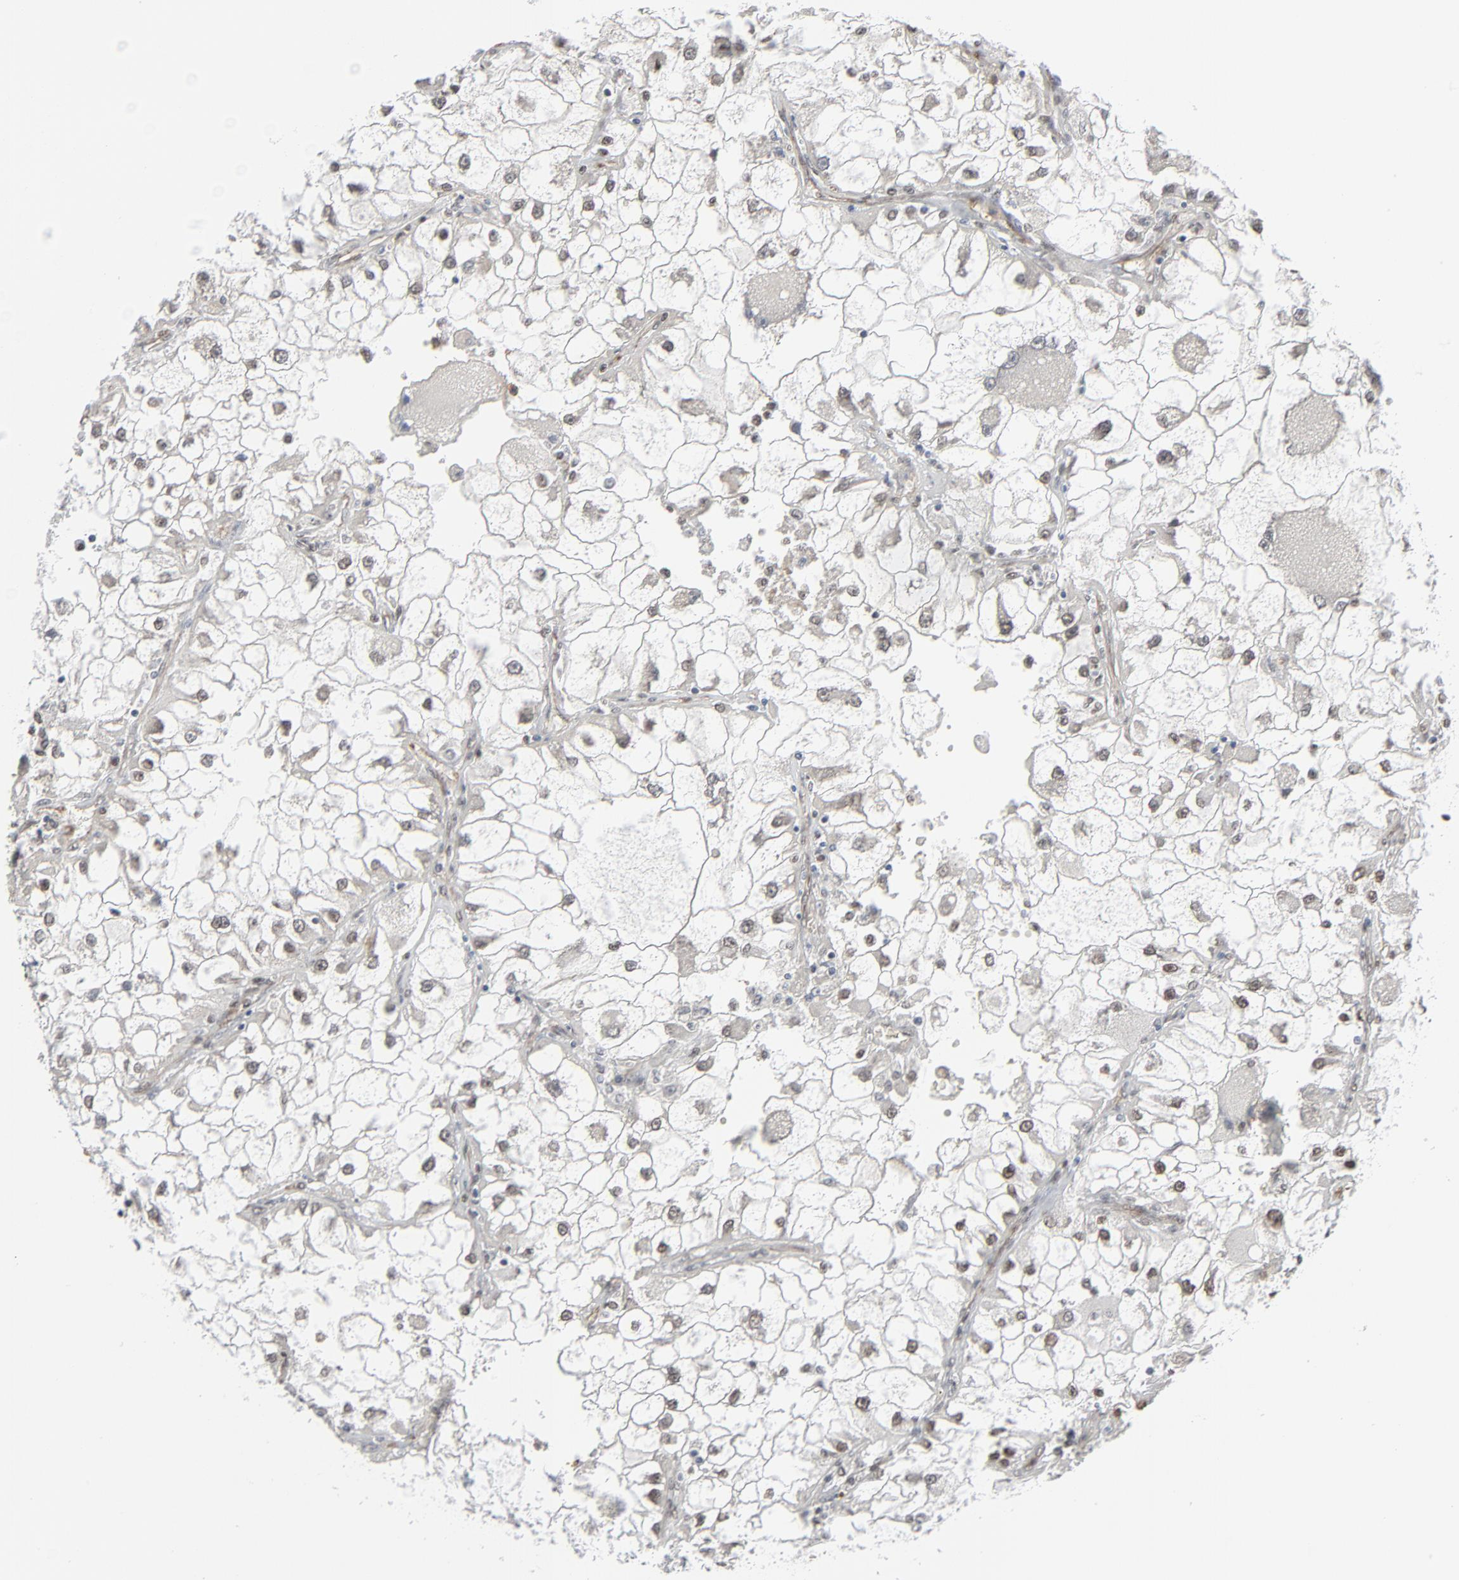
{"staining": {"intensity": "weak", "quantity": "<25%", "location": "nuclear"}, "tissue": "renal cancer", "cell_type": "Tumor cells", "image_type": "cancer", "snomed": [{"axis": "morphology", "description": "Adenocarcinoma, NOS"}, {"axis": "topography", "description": "Kidney"}], "caption": "IHC image of neoplastic tissue: renal cancer (adenocarcinoma) stained with DAB (3,3'-diaminobenzidine) exhibits no significant protein expression in tumor cells.", "gene": "CUX1", "patient": {"sex": "female", "age": 73}}